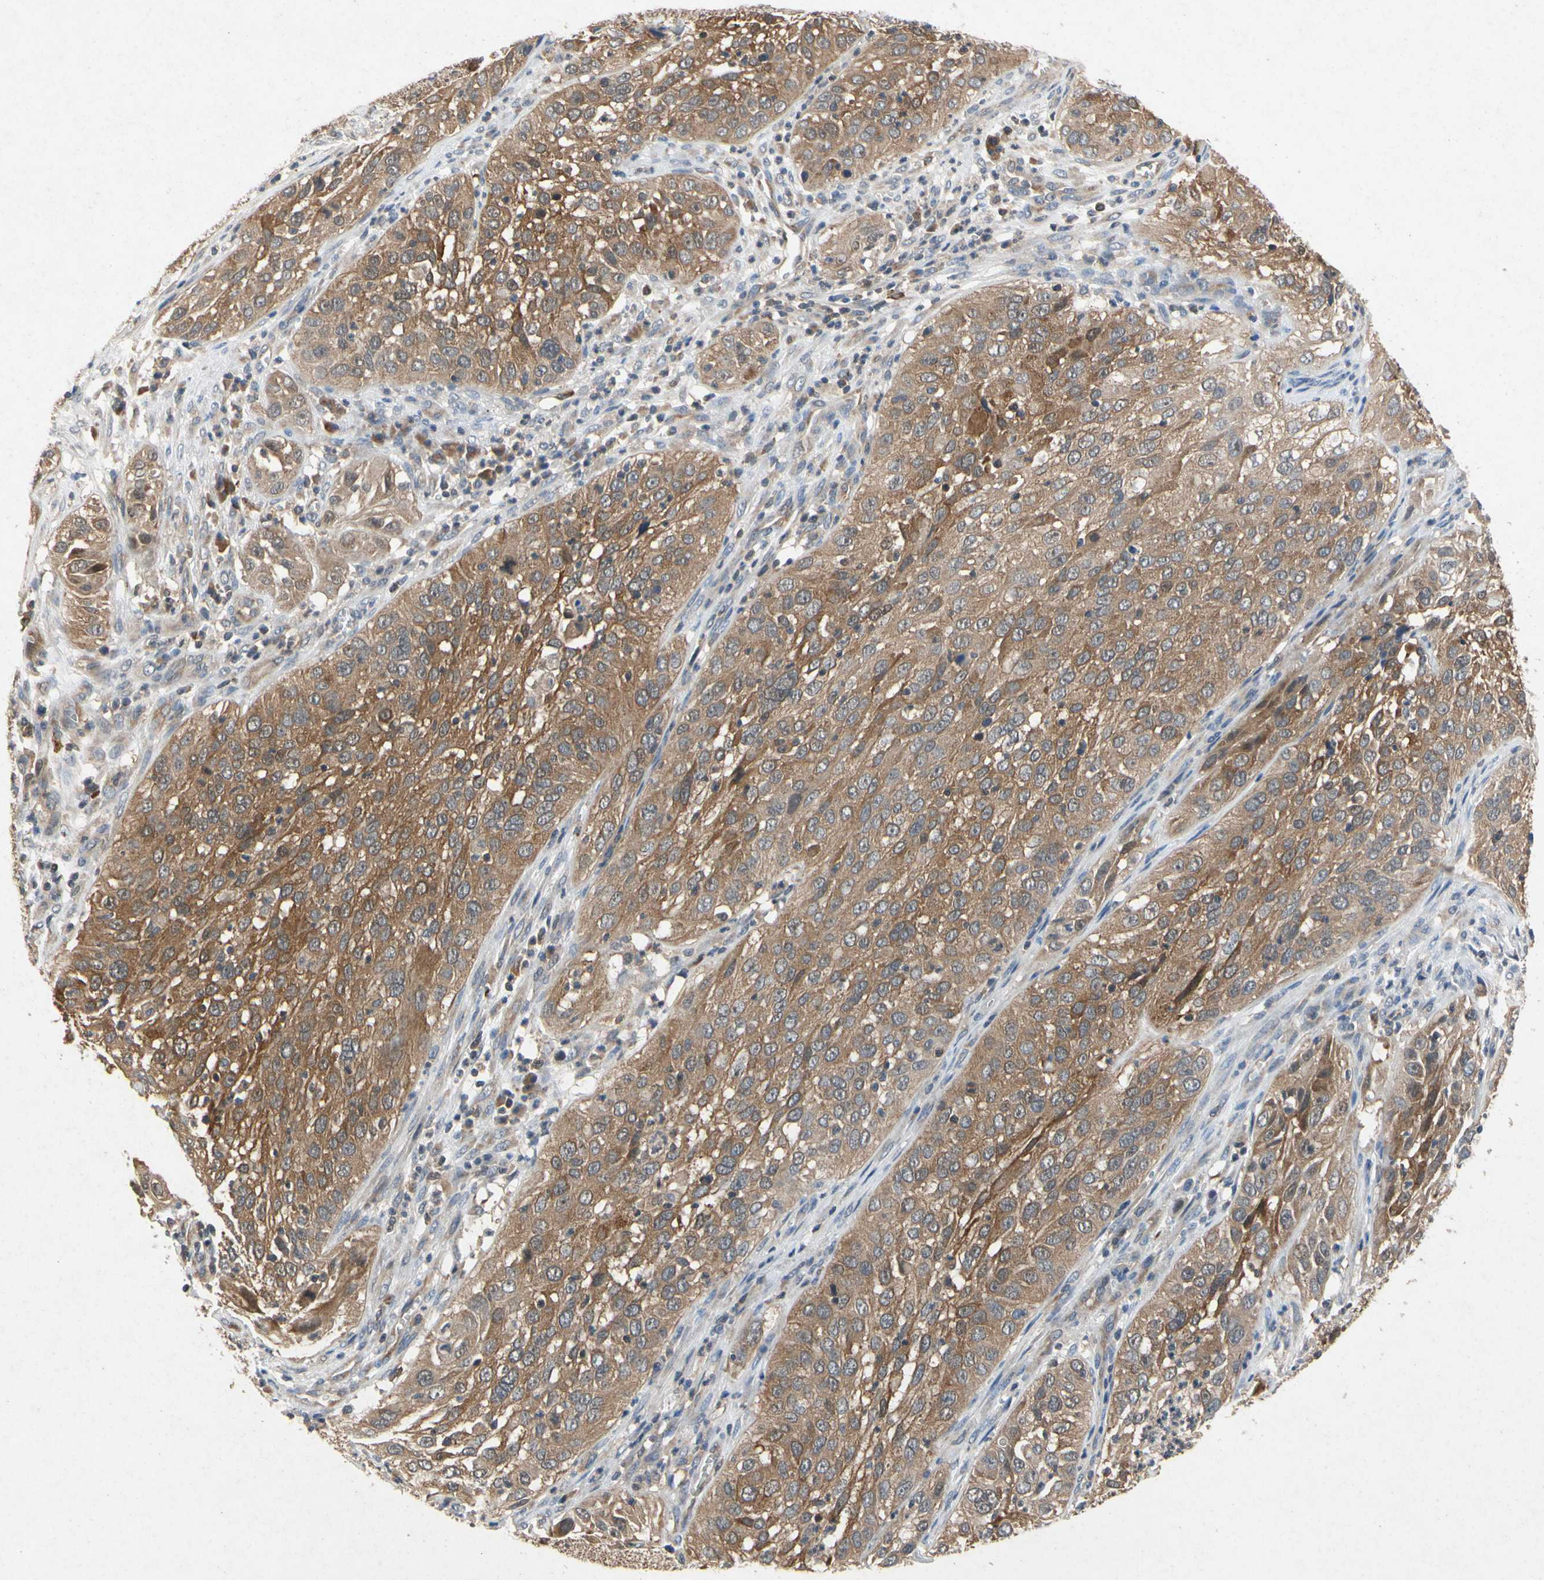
{"staining": {"intensity": "moderate", "quantity": ">75%", "location": "cytoplasmic/membranous"}, "tissue": "cervical cancer", "cell_type": "Tumor cells", "image_type": "cancer", "snomed": [{"axis": "morphology", "description": "Squamous cell carcinoma, NOS"}, {"axis": "topography", "description": "Cervix"}], "caption": "Approximately >75% of tumor cells in cervical cancer show moderate cytoplasmic/membranous protein staining as visualized by brown immunohistochemical staining.", "gene": "RPS6KA1", "patient": {"sex": "female", "age": 32}}